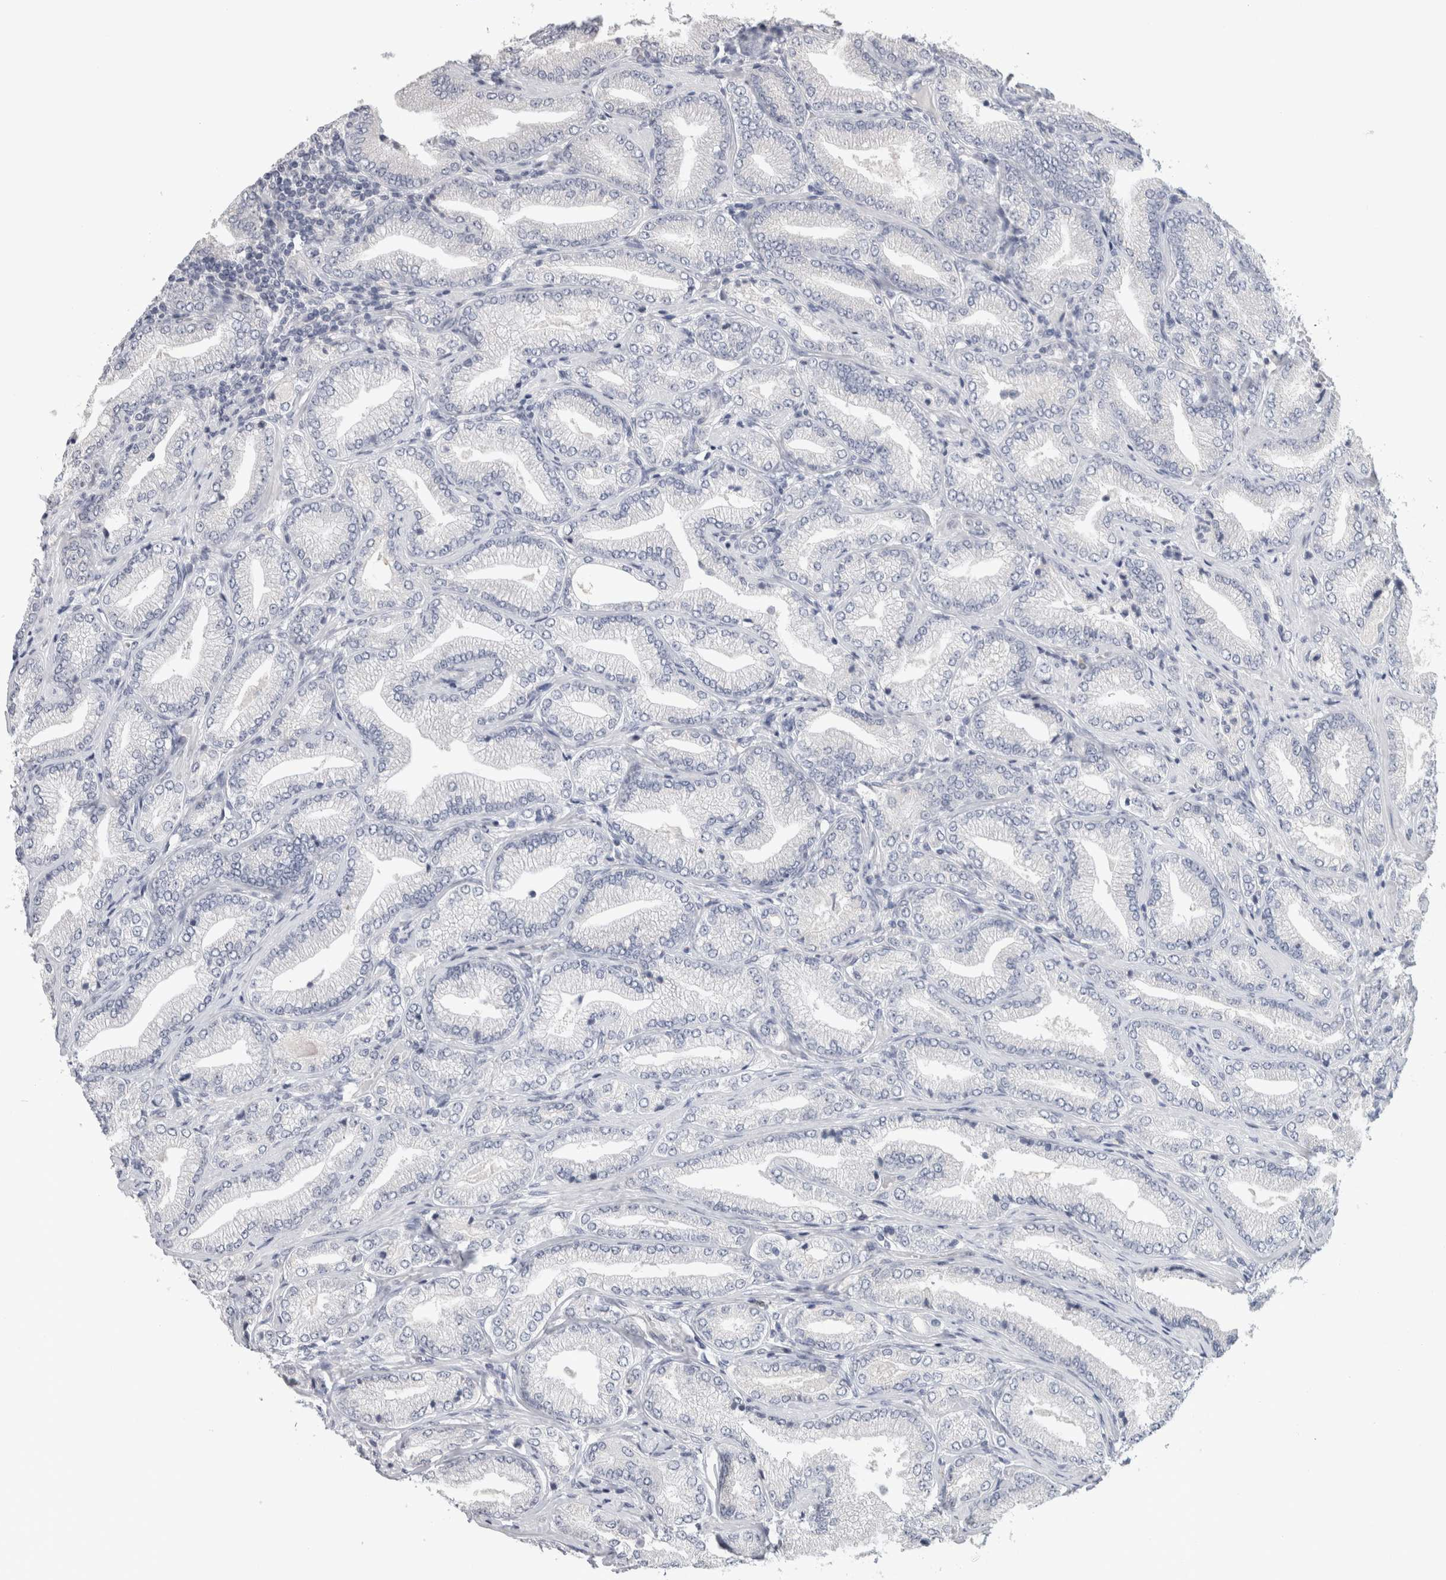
{"staining": {"intensity": "negative", "quantity": "none", "location": "none"}, "tissue": "prostate cancer", "cell_type": "Tumor cells", "image_type": "cancer", "snomed": [{"axis": "morphology", "description": "Adenocarcinoma, Low grade"}, {"axis": "topography", "description": "Prostate"}], "caption": "Immunohistochemistry (IHC) photomicrograph of human low-grade adenocarcinoma (prostate) stained for a protein (brown), which displays no expression in tumor cells.", "gene": "TONSL", "patient": {"sex": "male", "age": 62}}